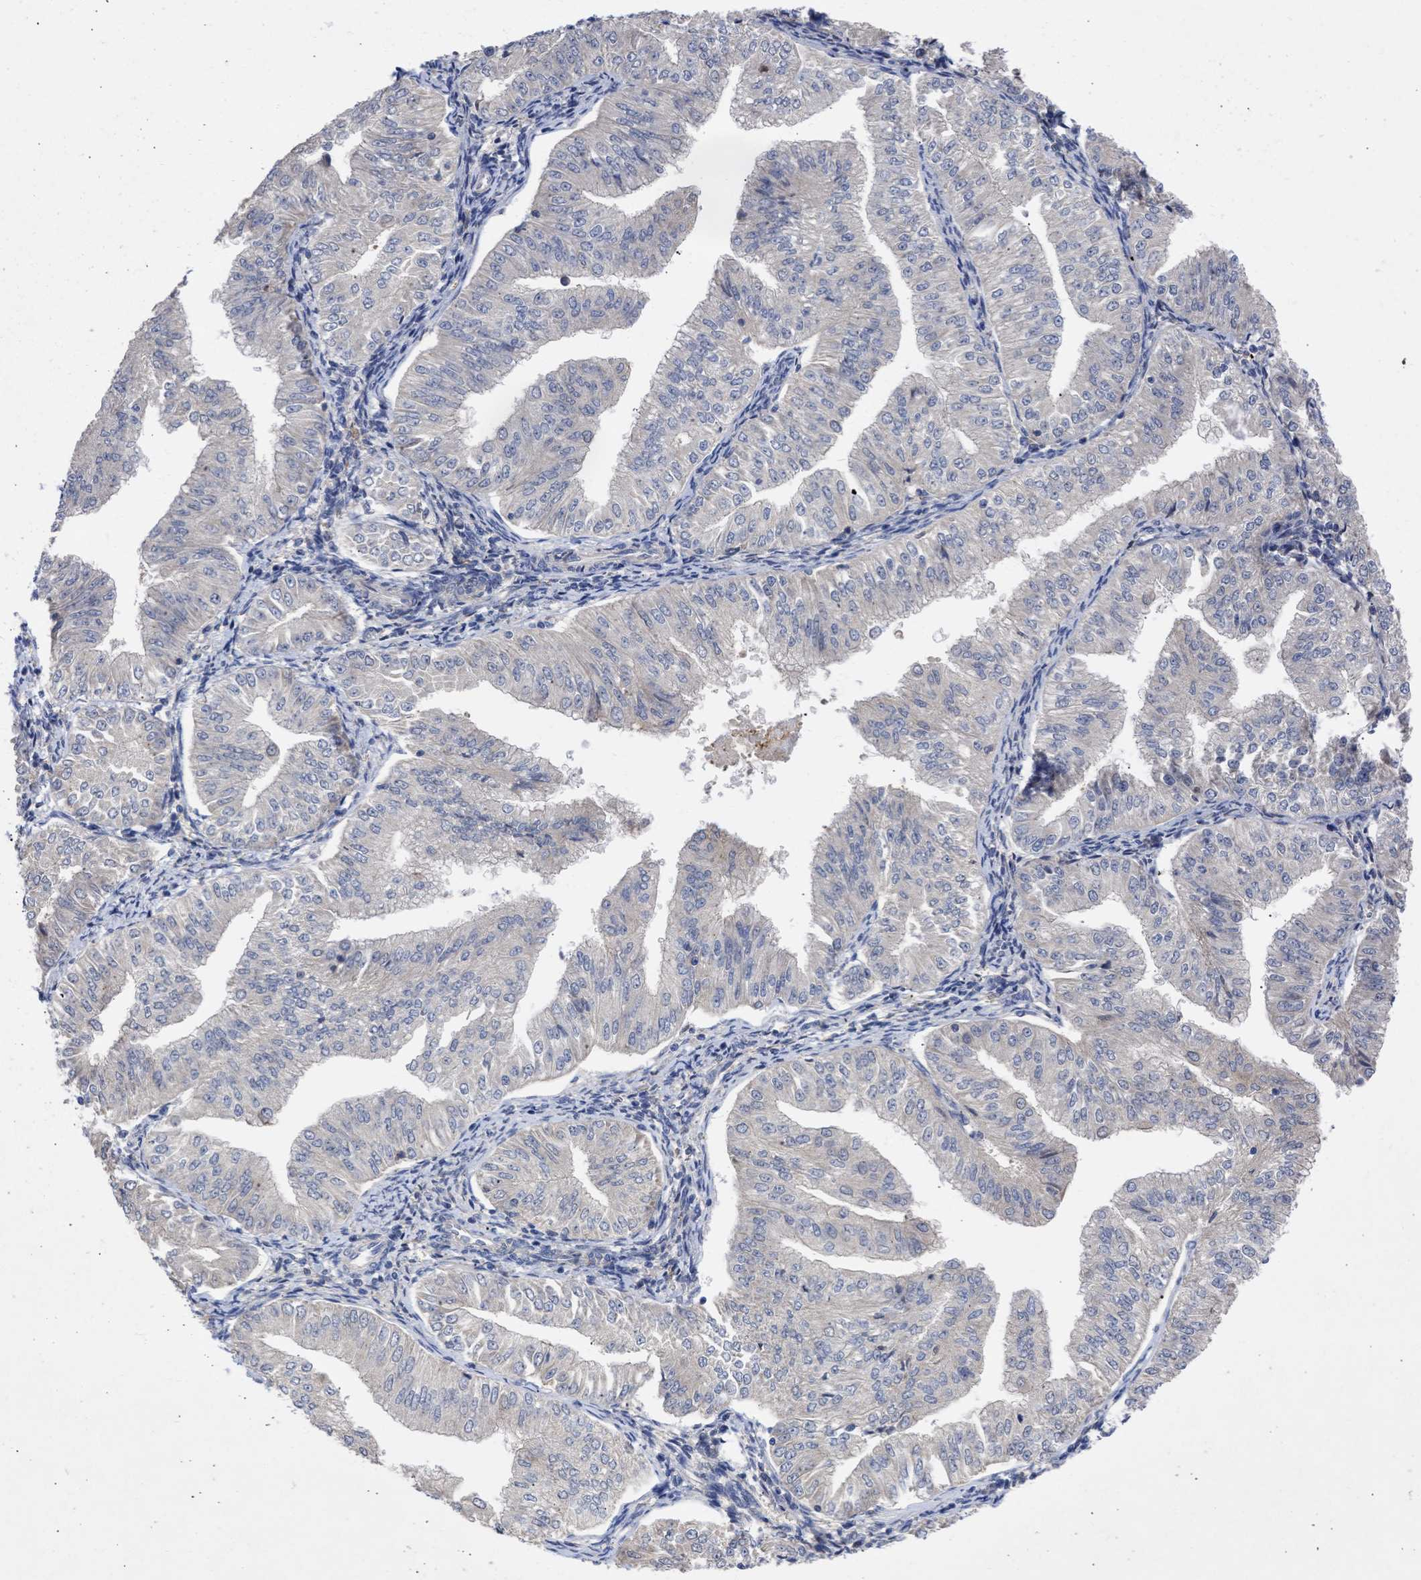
{"staining": {"intensity": "negative", "quantity": "none", "location": "none"}, "tissue": "endometrial cancer", "cell_type": "Tumor cells", "image_type": "cancer", "snomed": [{"axis": "morphology", "description": "Normal tissue, NOS"}, {"axis": "morphology", "description": "Adenocarcinoma, NOS"}, {"axis": "topography", "description": "Endometrium"}], "caption": "Tumor cells are negative for protein expression in human endometrial adenocarcinoma.", "gene": "ARHGEF4", "patient": {"sex": "female", "age": 53}}